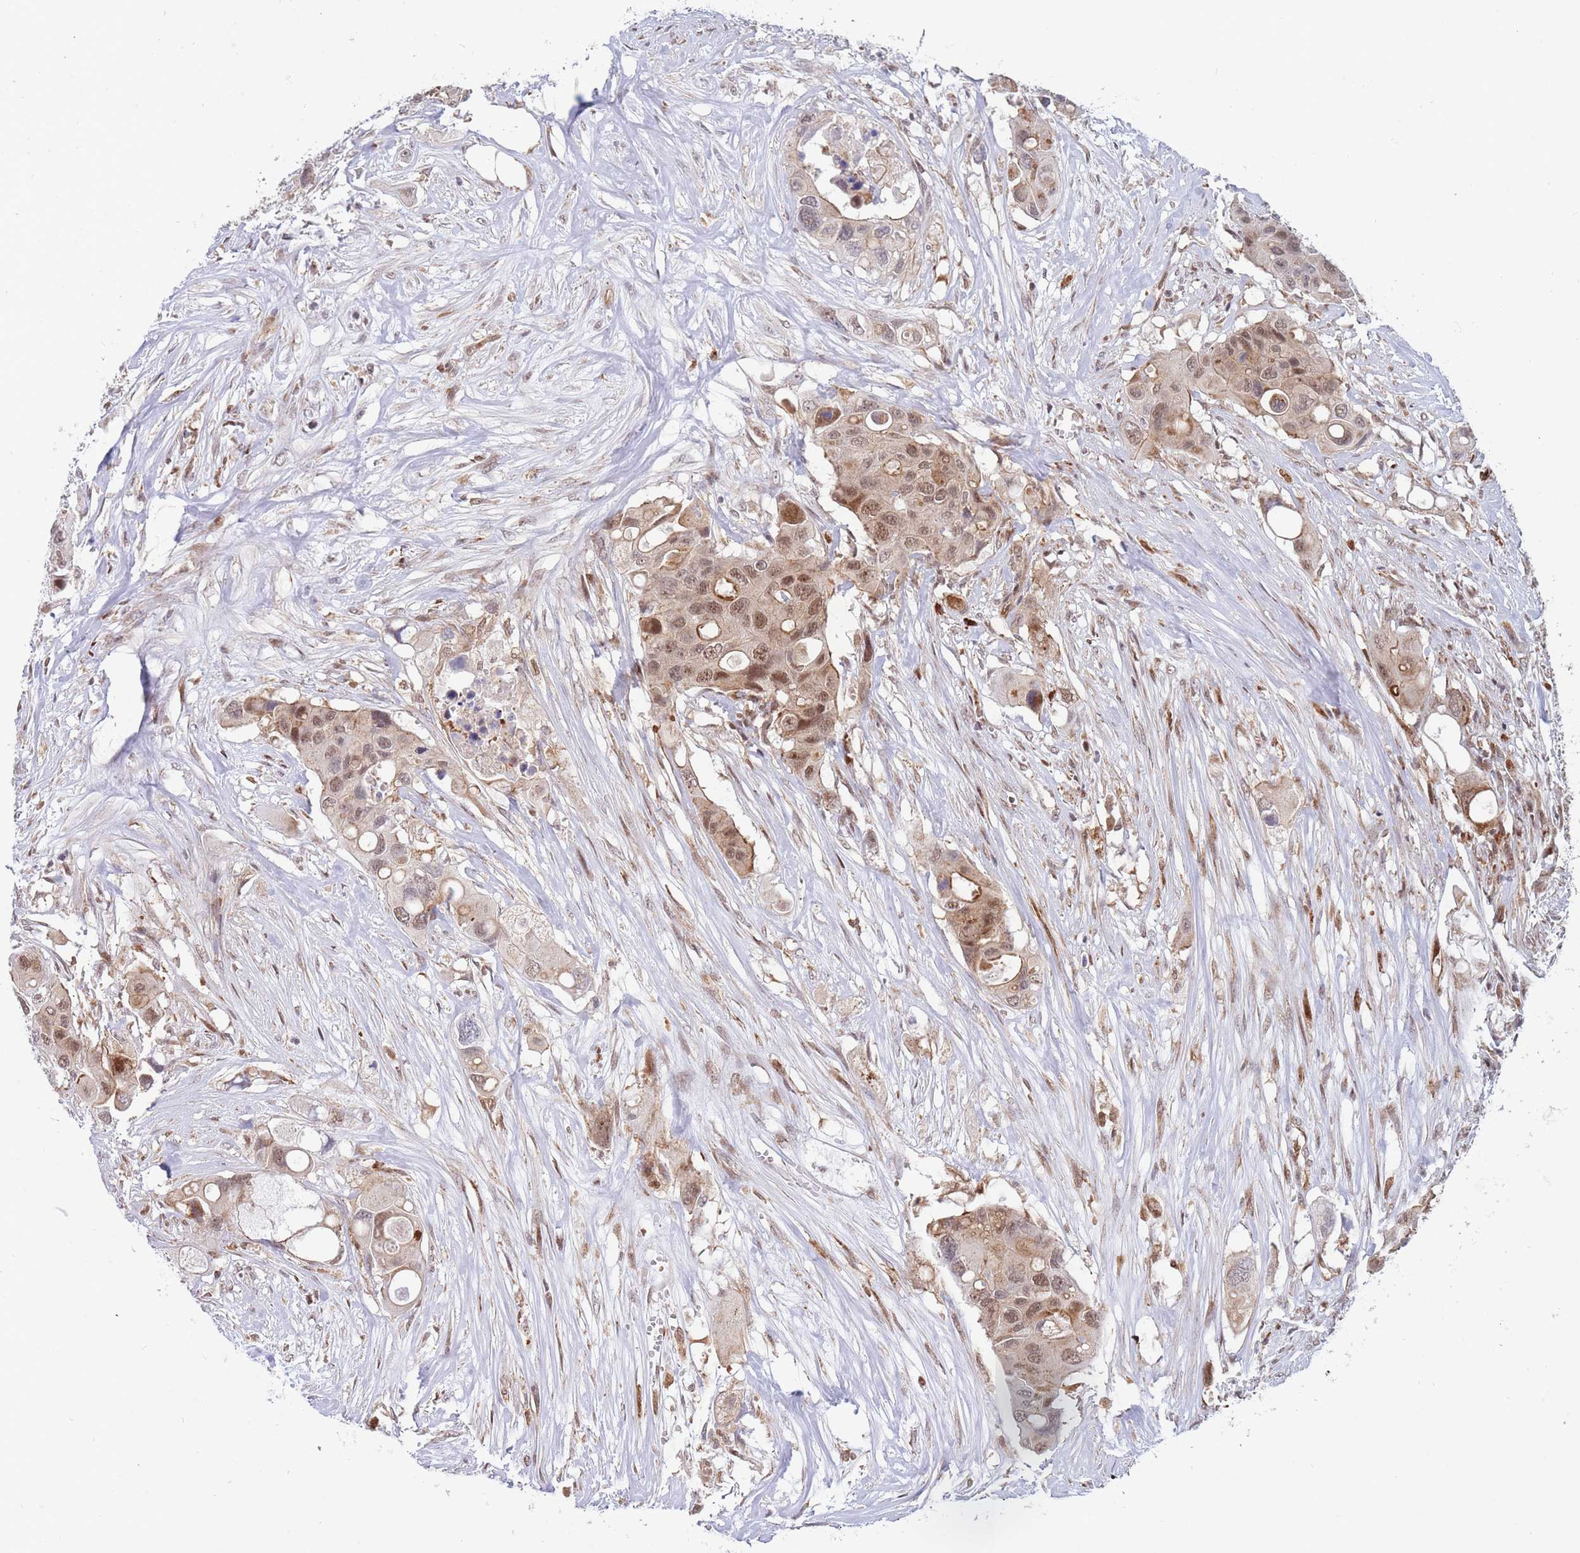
{"staining": {"intensity": "moderate", "quantity": ">75%", "location": "cytoplasmic/membranous,nuclear"}, "tissue": "colorectal cancer", "cell_type": "Tumor cells", "image_type": "cancer", "snomed": [{"axis": "morphology", "description": "Adenocarcinoma, NOS"}, {"axis": "topography", "description": "Colon"}], "caption": "A high-resolution histopathology image shows immunohistochemistry staining of colorectal adenocarcinoma, which reveals moderate cytoplasmic/membranous and nuclear expression in about >75% of tumor cells.", "gene": "BOD1L1", "patient": {"sex": "male", "age": 77}}